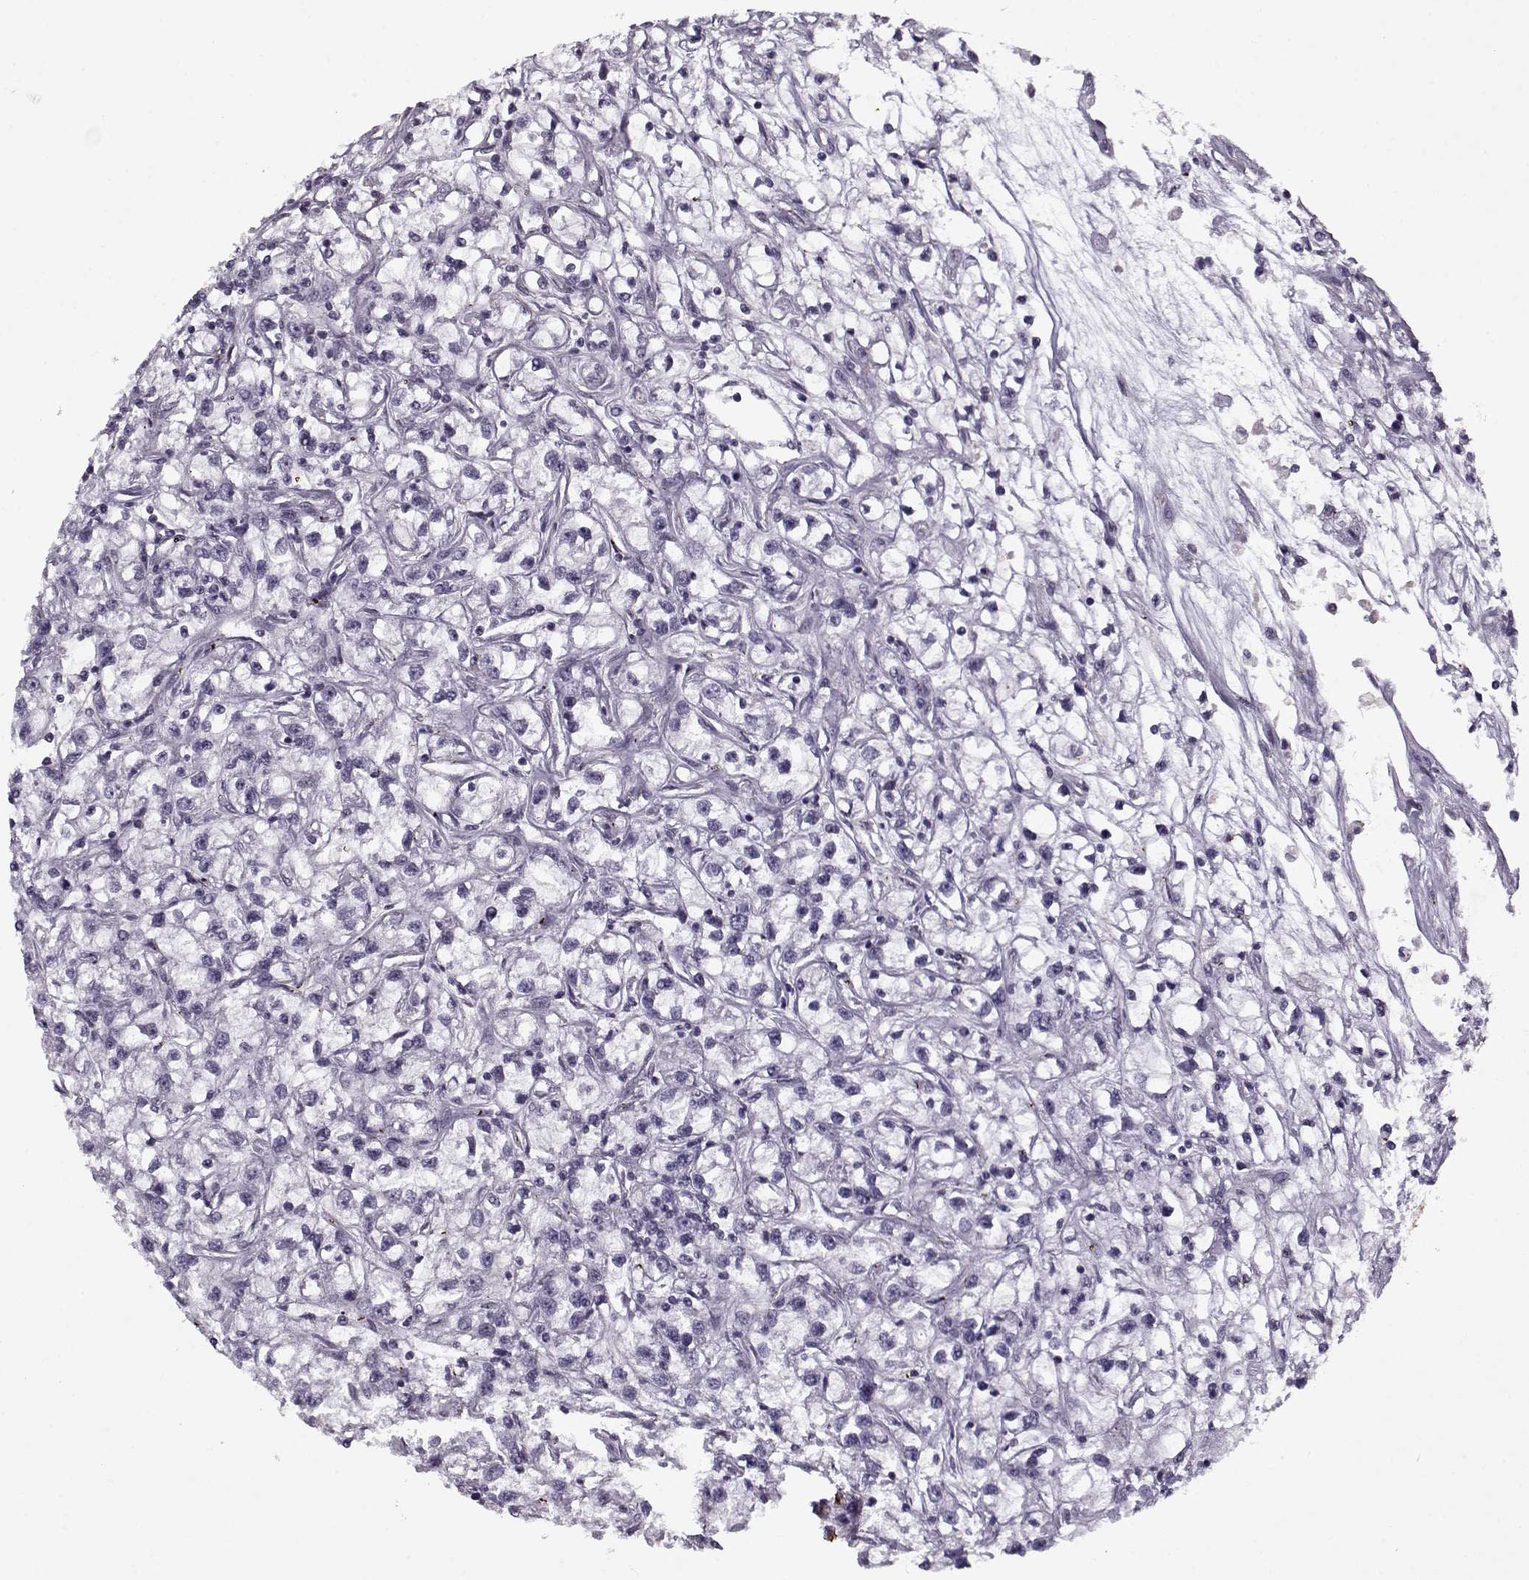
{"staining": {"intensity": "negative", "quantity": "none", "location": "none"}, "tissue": "renal cancer", "cell_type": "Tumor cells", "image_type": "cancer", "snomed": [{"axis": "morphology", "description": "Adenocarcinoma, NOS"}, {"axis": "topography", "description": "Kidney"}], "caption": "Protein analysis of renal cancer (adenocarcinoma) exhibits no significant positivity in tumor cells.", "gene": "KRT9", "patient": {"sex": "female", "age": 59}}